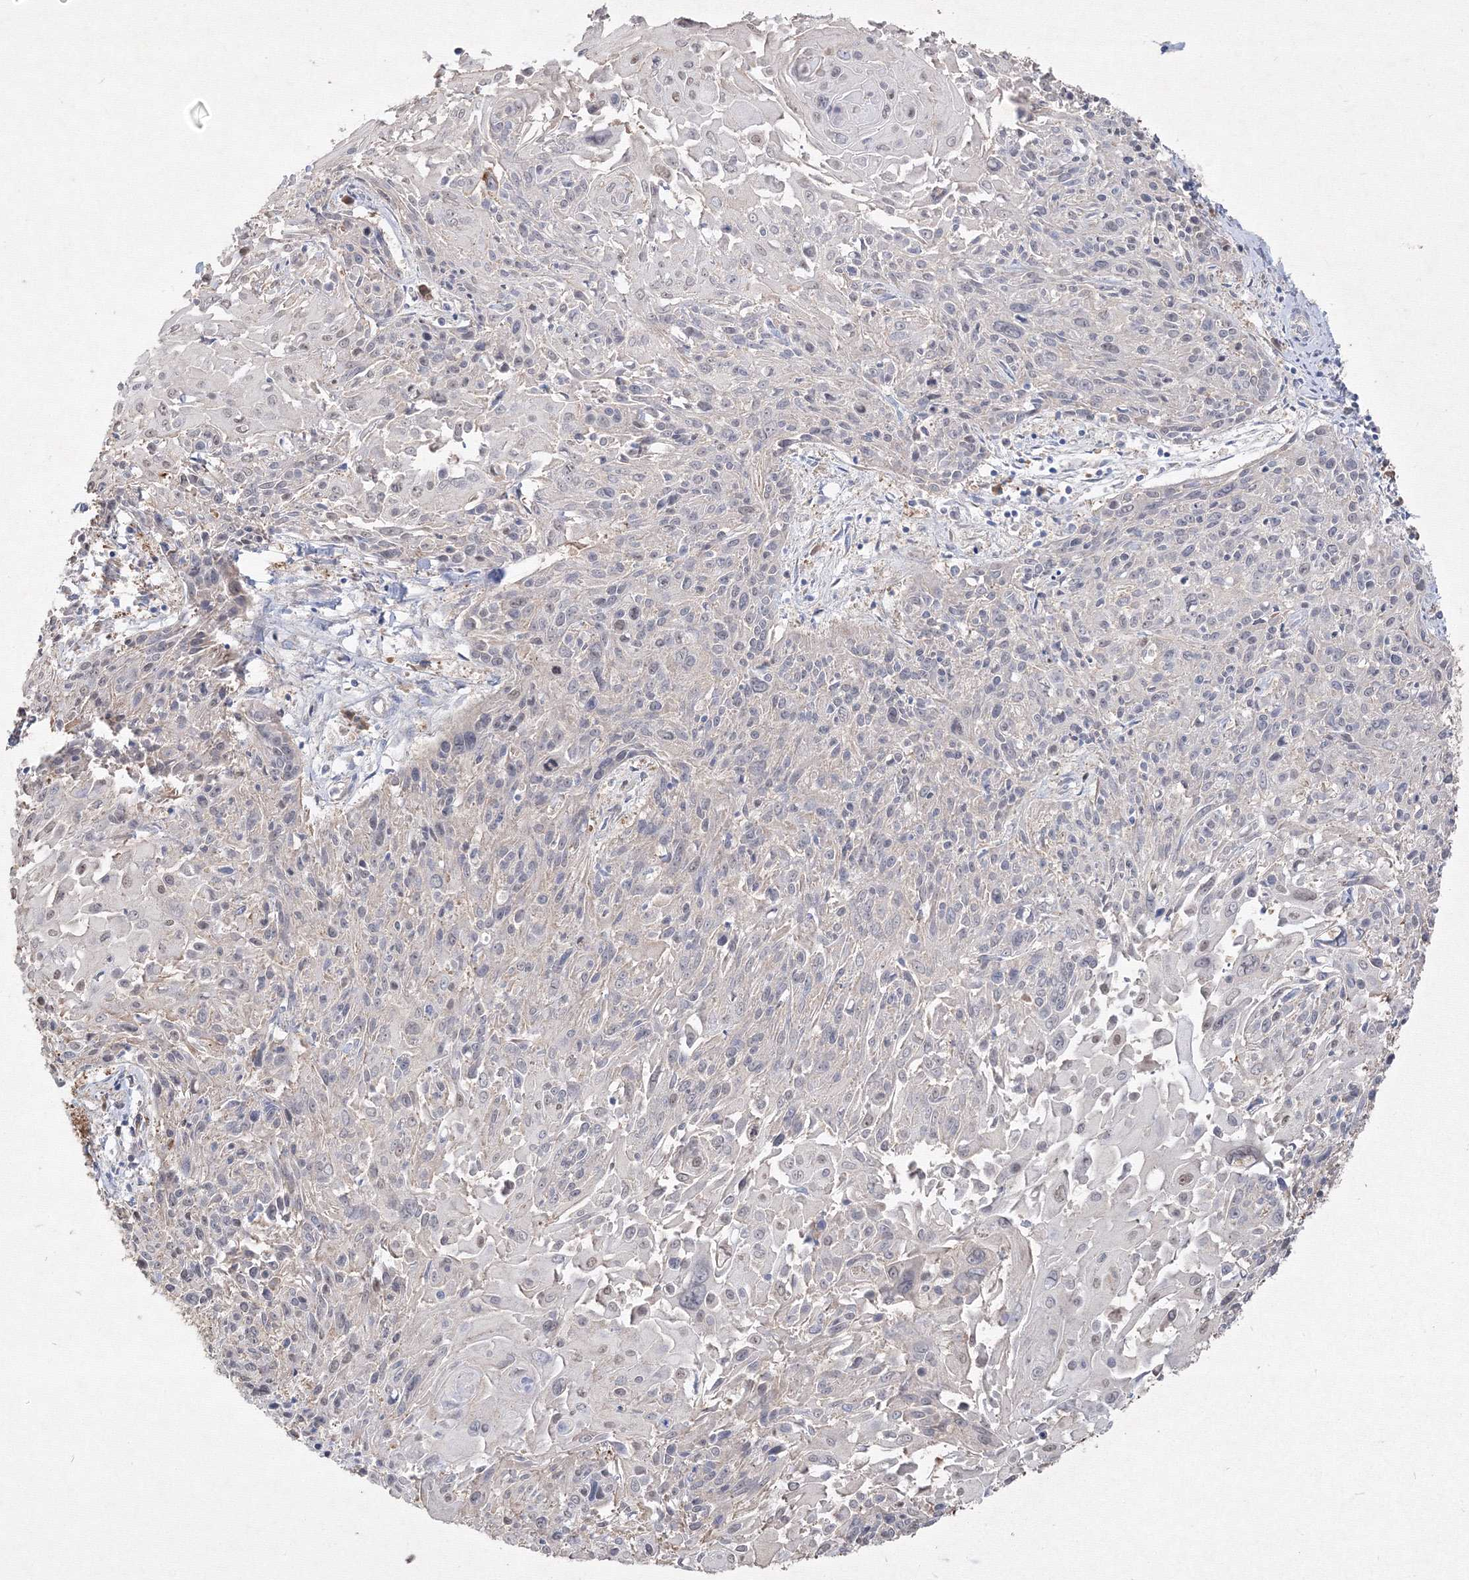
{"staining": {"intensity": "negative", "quantity": "none", "location": "none"}, "tissue": "cervical cancer", "cell_type": "Tumor cells", "image_type": "cancer", "snomed": [{"axis": "morphology", "description": "Squamous cell carcinoma, NOS"}, {"axis": "topography", "description": "Cervix"}], "caption": "Squamous cell carcinoma (cervical) was stained to show a protein in brown. There is no significant positivity in tumor cells.", "gene": "FBXL8", "patient": {"sex": "female", "age": 51}}